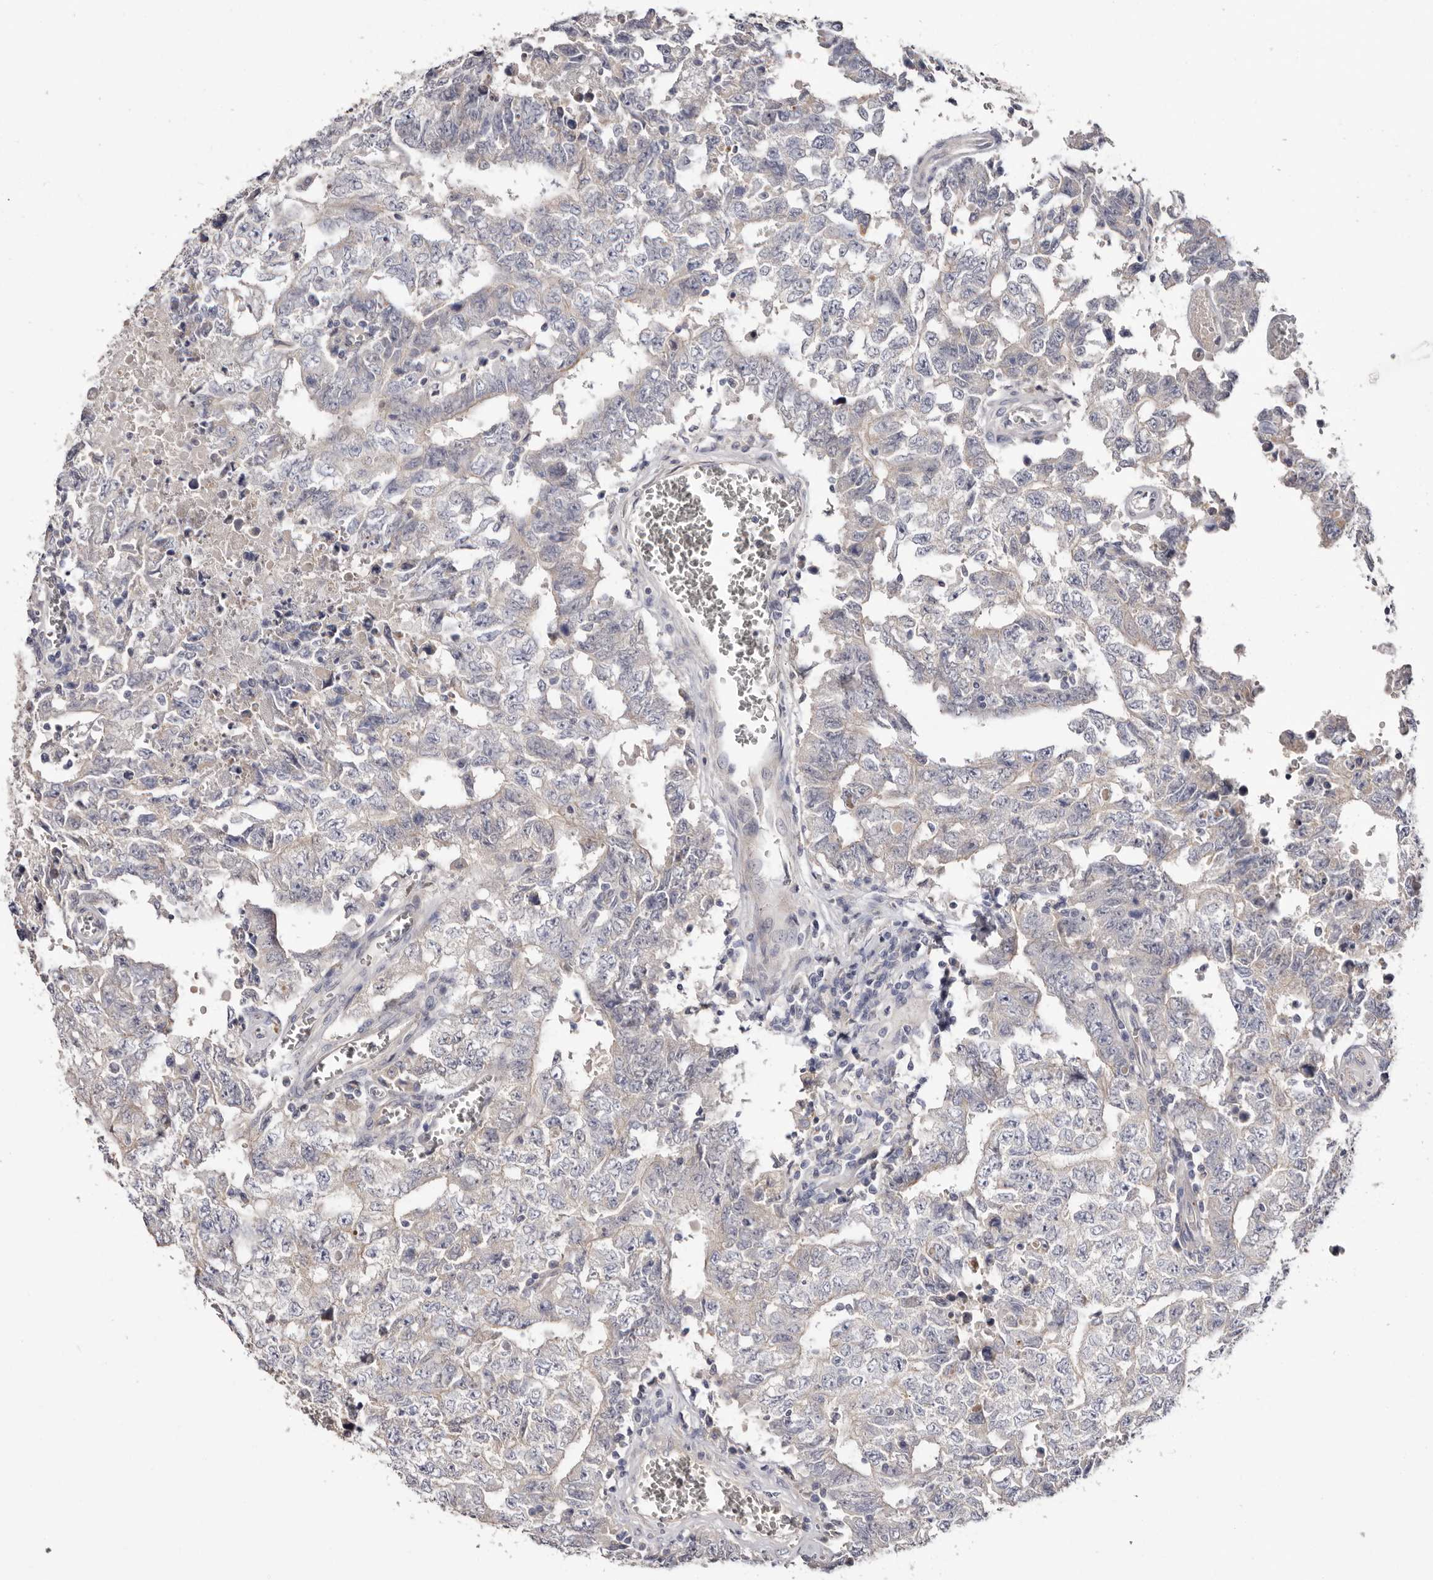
{"staining": {"intensity": "negative", "quantity": "none", "location": "none"}, "tissue": "testis cancer", "cell_type": "Tumor cells", "image_type": "cancer", "snomed": [{"axis": "morphology", "description": "Carcinoma, Embryonal, NOS"}, {"axis": "topography", "description": "Testis"}], "caption": "The image reveals no staining of tumor cells in testis cancer (embryonal carcinoma).", "gene": "STK16", "patient": {"sex": "male", "age": 26}}